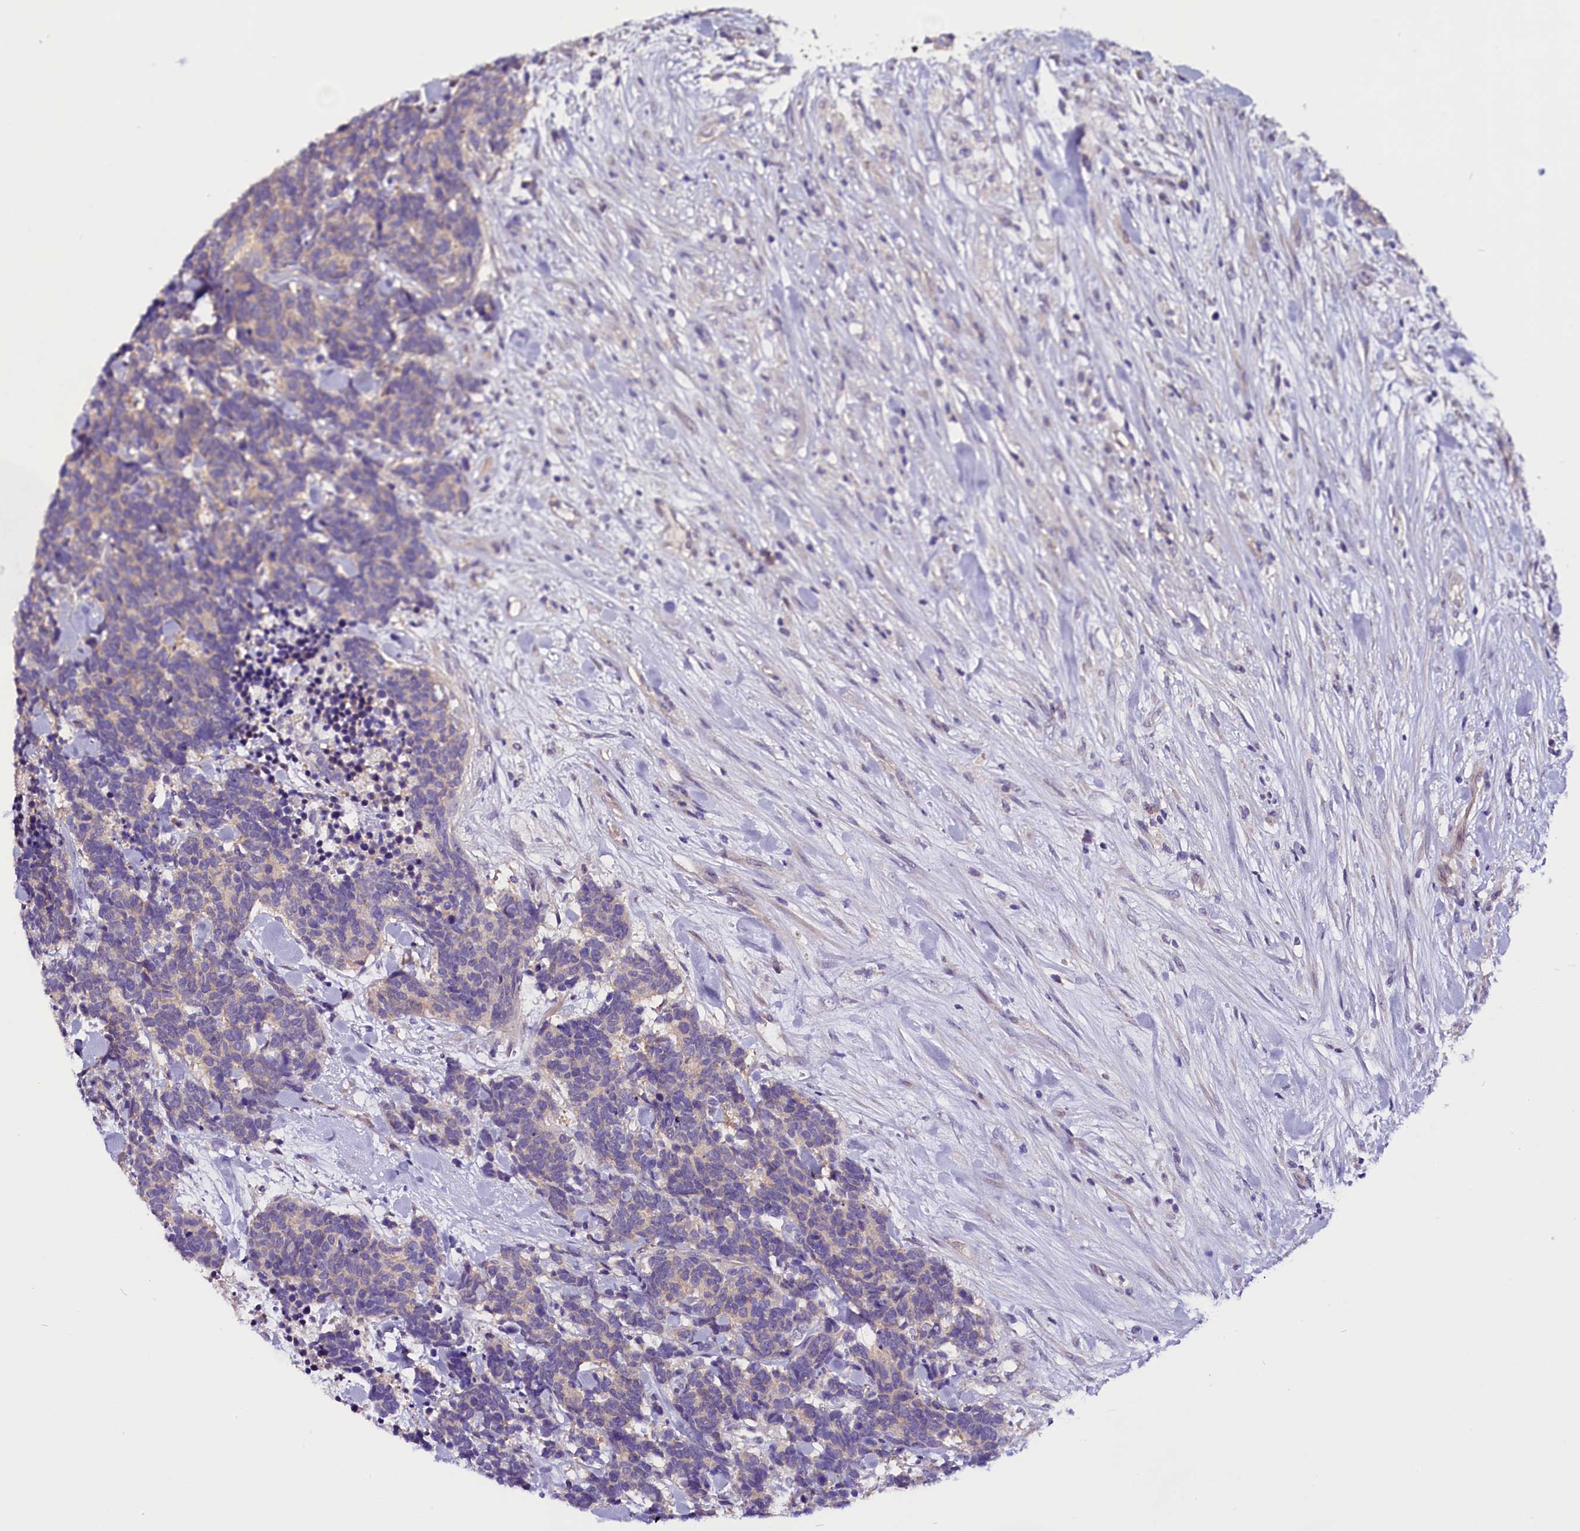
{"staining": {"intensity": "weak", "quantity": "<25%", "location": "cytoplasmic/membranous"}, "tissue": "carcinoid", "cell_type": "Tumor cells", "image_type": "cancer", "snomed": [{"axis": "morphology", "description": "Carcinoma, NOS"}, {"axis": "morphology", "description": "Carcinoid, malignant, NOS"}, {"axis": "topography", "description": "Prostate"}], "caption": "Tumor cells are negative for protein expression in human carcinoid.", "gene": "C9orf40", "patient": {"sex": "male", "age": 57}}